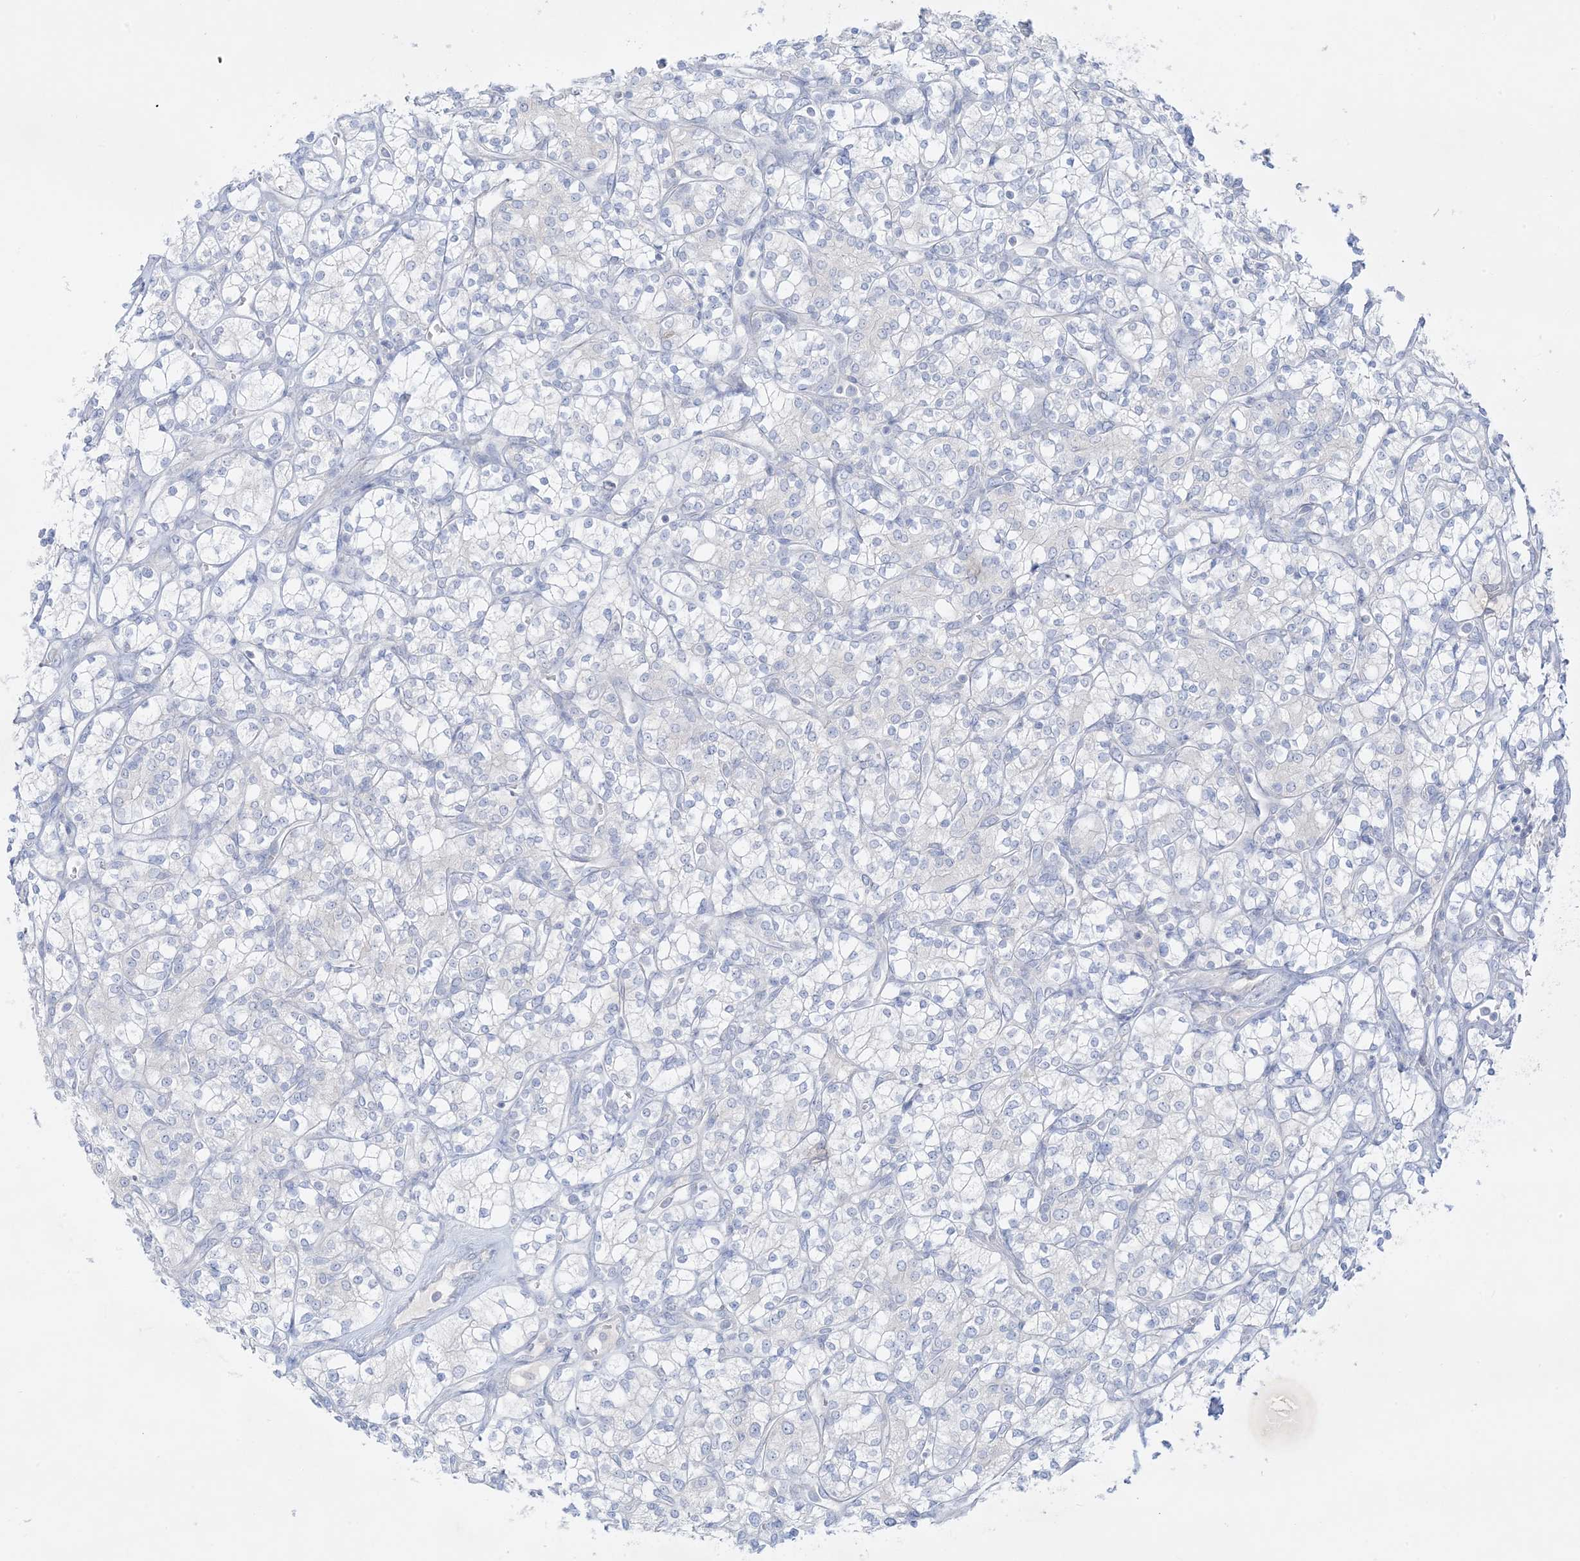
{"staining": {"intensity": "negative", "quantity": "none", "location": "none"}, "tissue": "renal cancer", "cell_type": "Tumor cells", "image_type": "cancer", "snomed": [{"axis": "morphology", "description": "Adenocarcinoma, NOS"}, {"axis": "topography", "description": "Kidney"}], "caption": "Human renal adenocarcinoma stained for a protein using immunohistochemistry exhibits no staining in tumor cells.", "gene": "FAM184A", "patient": {"sex": "male", "age": 77}}